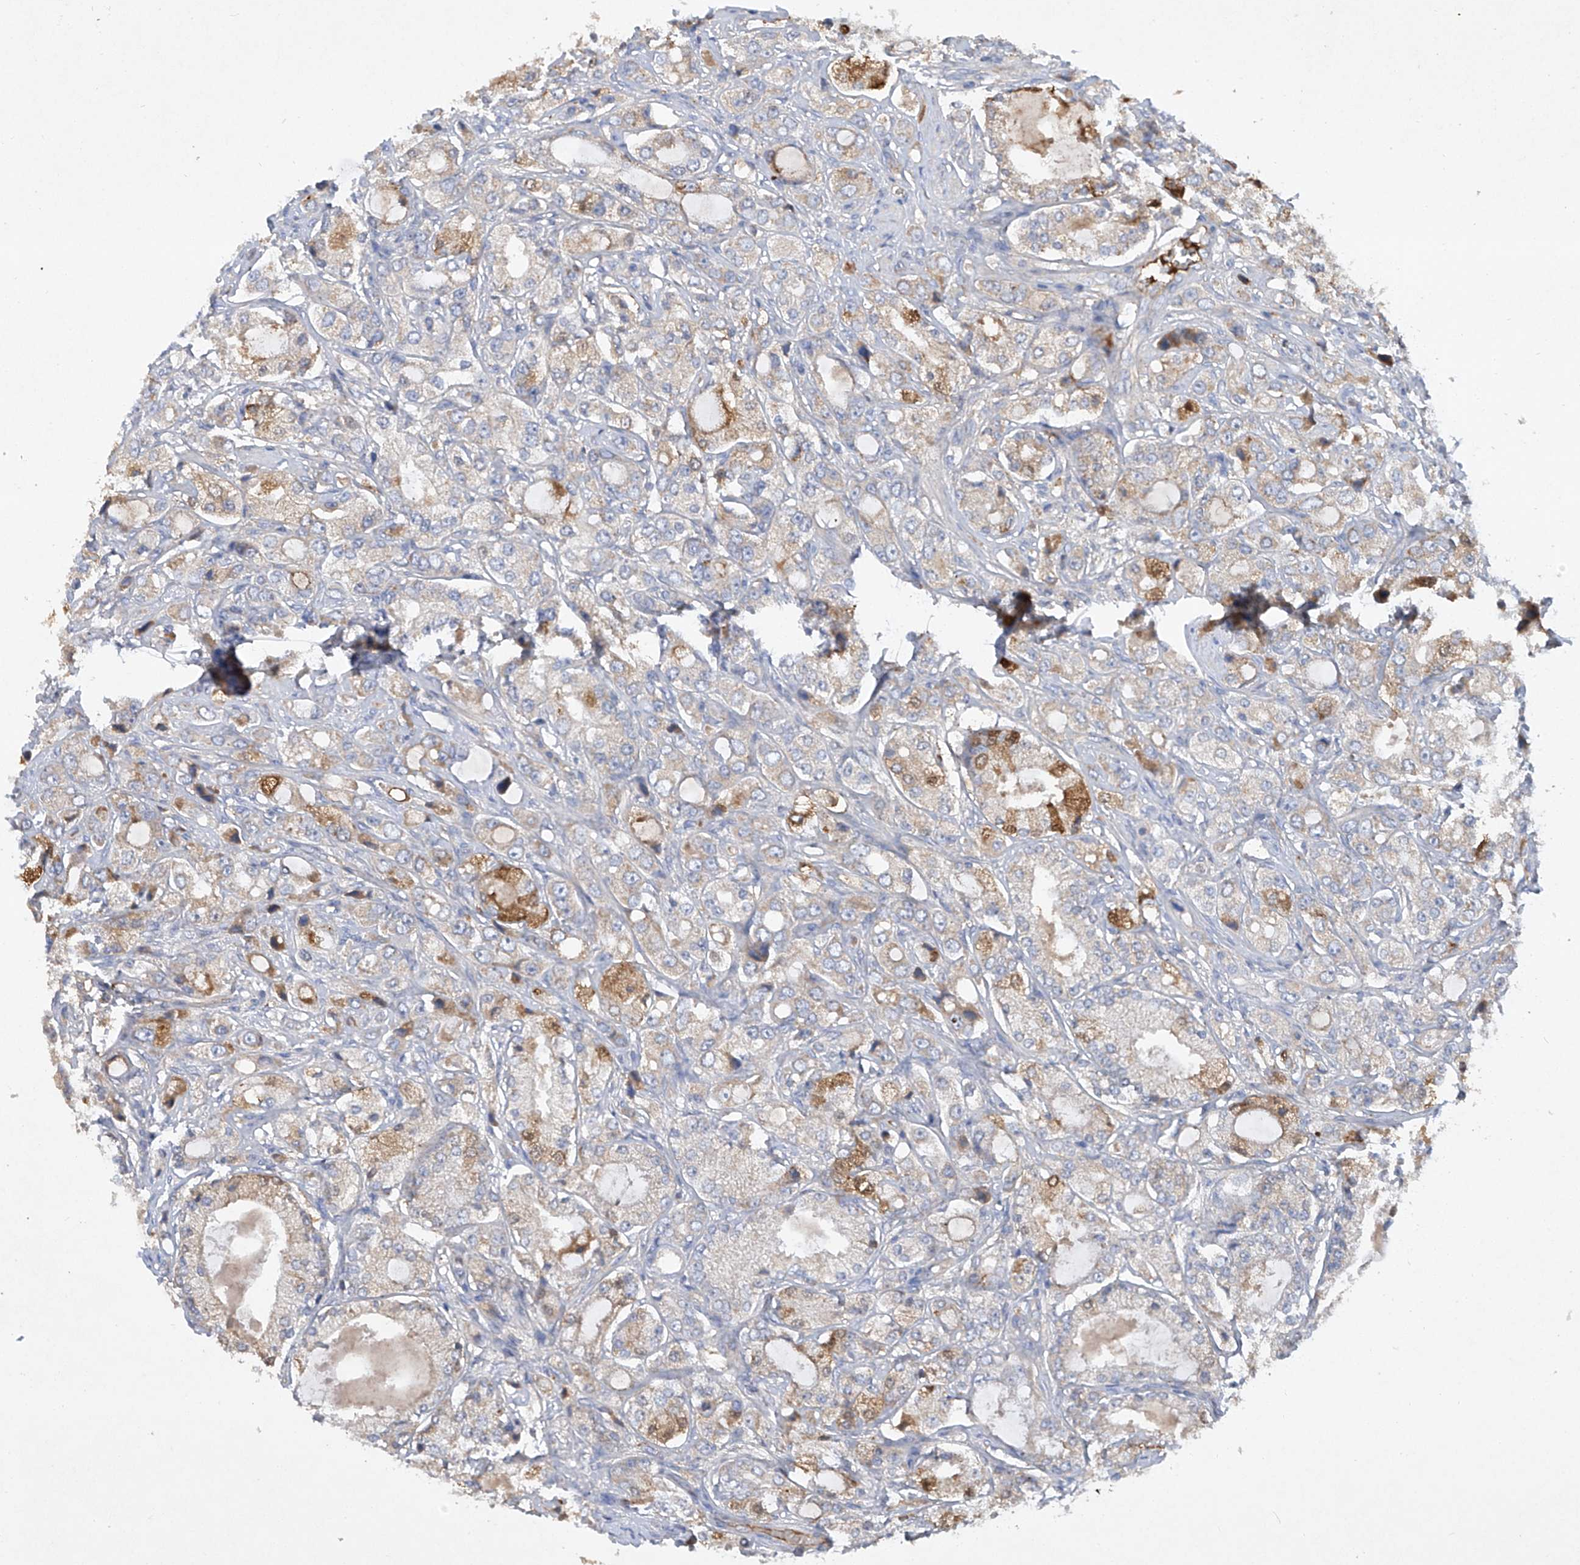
{"staining": {"intensity": "moderate", "quantity": "<25%", "location": "cytoplasmic/membranous"}, "tissue": "prostate cancer", "cell_type": "Tumor cells", "image_type": "cancer", "snomed": [{"axis": "morphology", "description": "Adenocarcinoma, High grade"}, {"axis": "topography", "description": "Prostate"}], "caption": "High-power microscopy captured an immunohistochemistry histopathology image of prostate cancer (high-grade adenocarcinoma), revealing moderate cytoplasmic/membranous expression in approximately <25% of tumor cells. The protein of interest is shown in brown color, while the nuclei are stained blue.", "gene": "HAS3", "patient": {"sex": "male", "age": 65}}